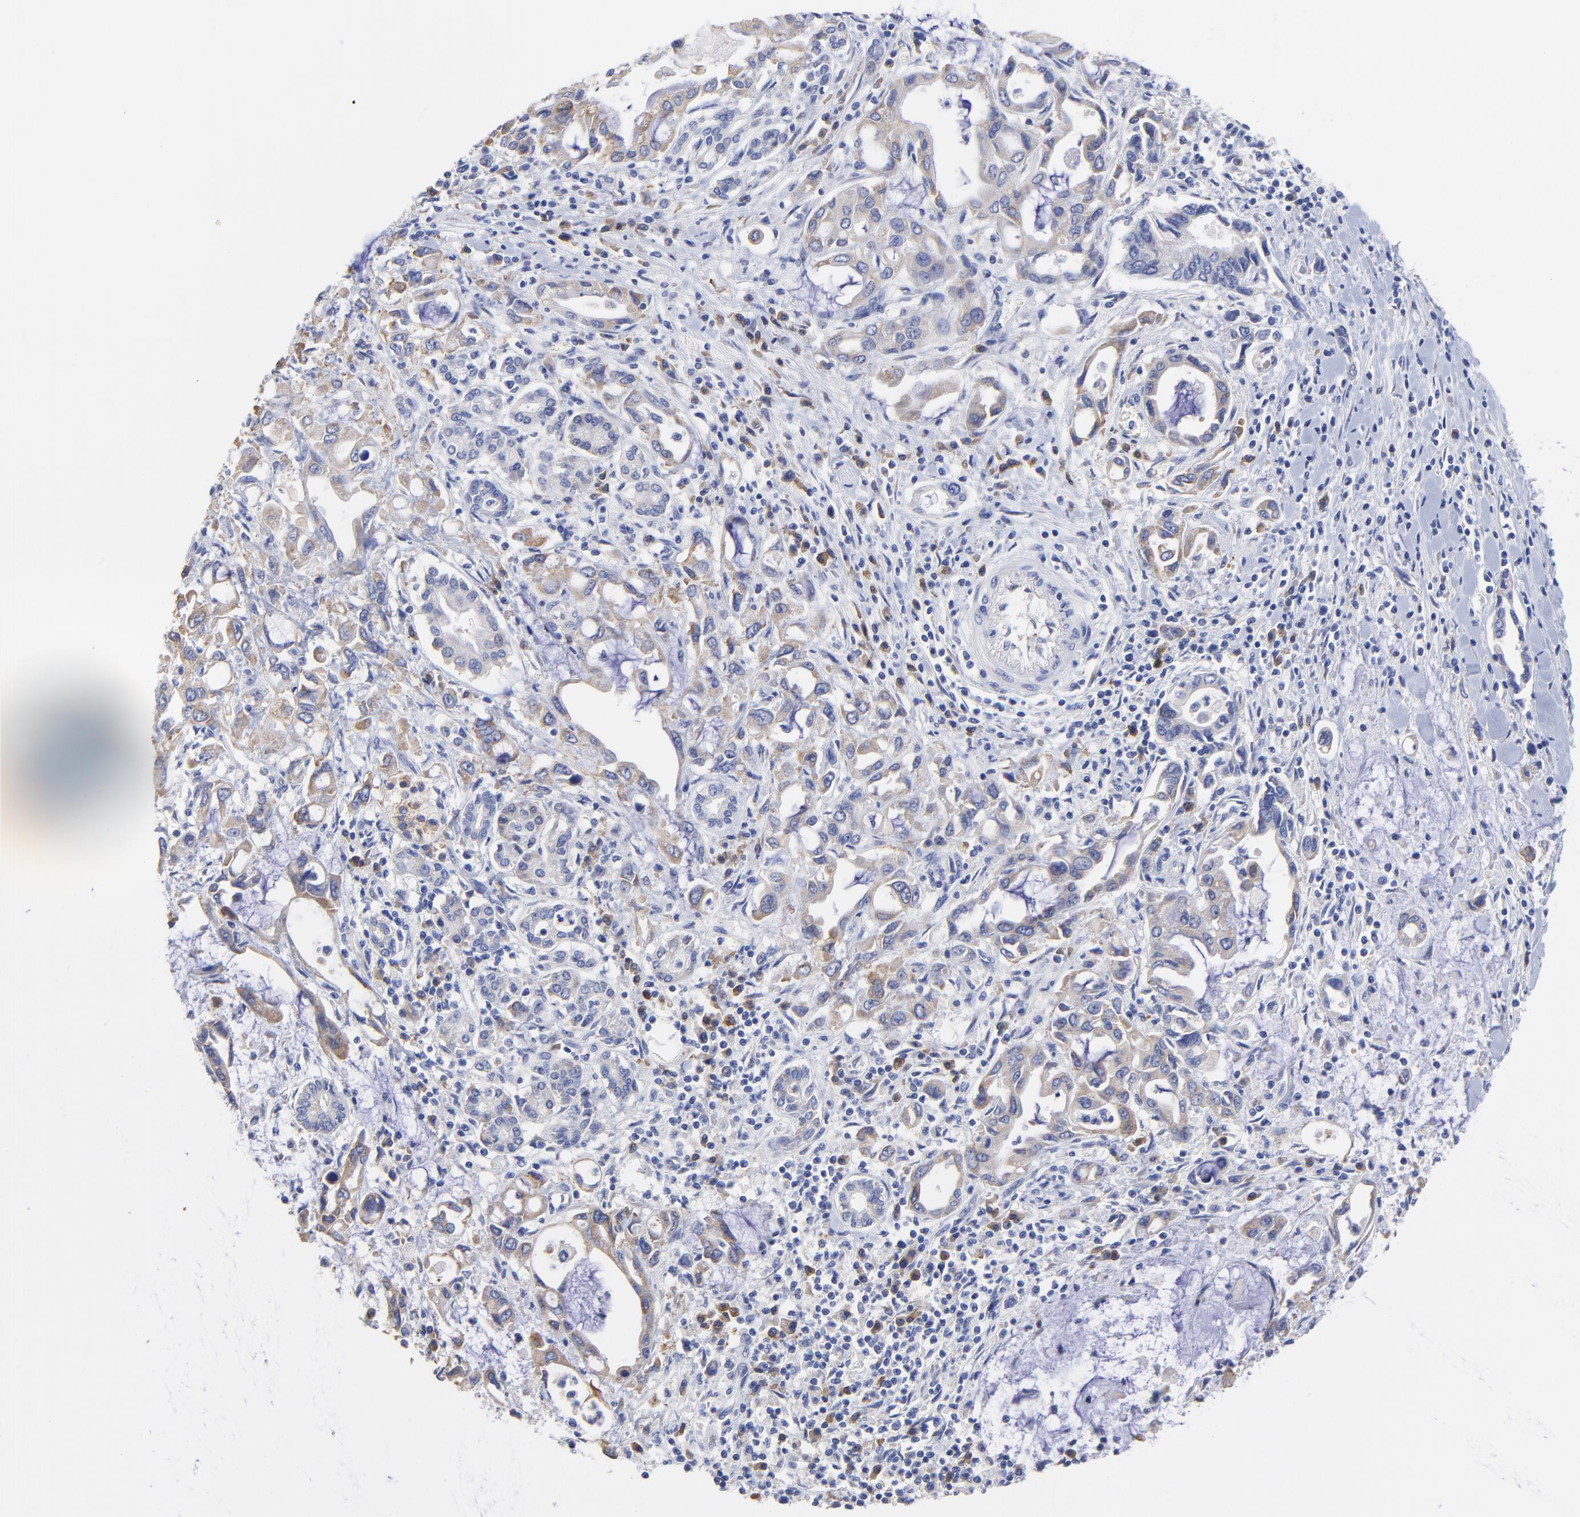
{"staining": {"intensity": "moderate", "quantity": "25%-75%", "location": "cytoplasmic/membranous"}, "tissue": "pancreatic cancer", "cell_type": "Tumor cells", "image_type": "cancer", "snomed": [{"axis": "morphology", "description": "Adenocarcinoma, NOS"}, {"axis": "topography", "description": "Pancreas"}], "caption": "Pancreatic adenocarcinoma was stained to show a protein in brown. There is medium levels of moderate cytoplasmic/membranous positivity in about 25%-75% of tumor cells. The staining was performed using DAB to visualize the protein expression in brown, while the nuclei were stained in blue with hematoxylin (Magnification: 20x).", "gene": "LAX1", "patient": {"sex": "female", "age": 57}}